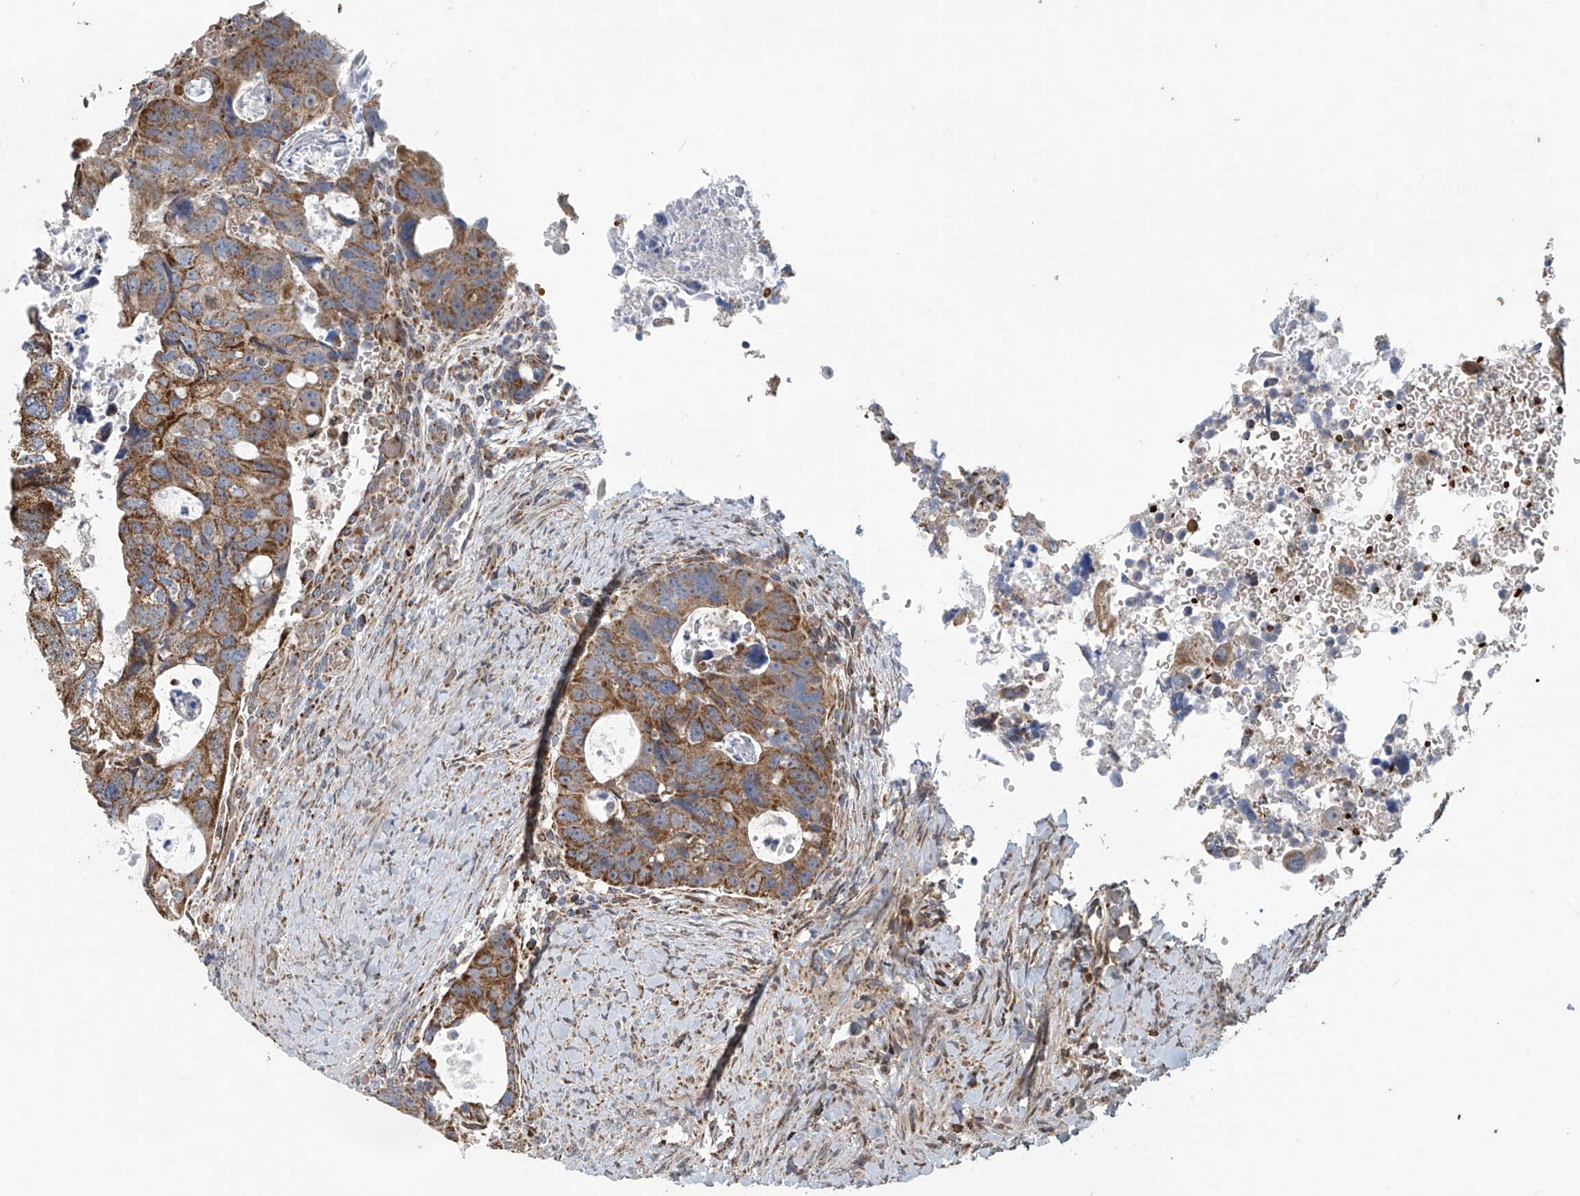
{"staining": {"intensity": "moderate", "quantity": ">75%", "location": "cytoplasmic/membranous"}, "tissue": "colorectal cancer", "cell_type": "Tumor cells", "image_type": "cancer", "snomed": [{"axis": "morphology", "description": "Adenocarcinoma, NOS"}, {"axis": "topography", "description": "Rectum"}], "caption": "Immunohistochemistry micrograph of neoplastic tissue: colorectal cancer stained using IHC reveals medium levels of moderate protein expression localized specifically in the cytoplasmic/membranous of tumor cells, appearing as a cytoplasmic/membranous brown color.", "gene": "COMMD1", "patient": {"sex": "male", "age": 59}}